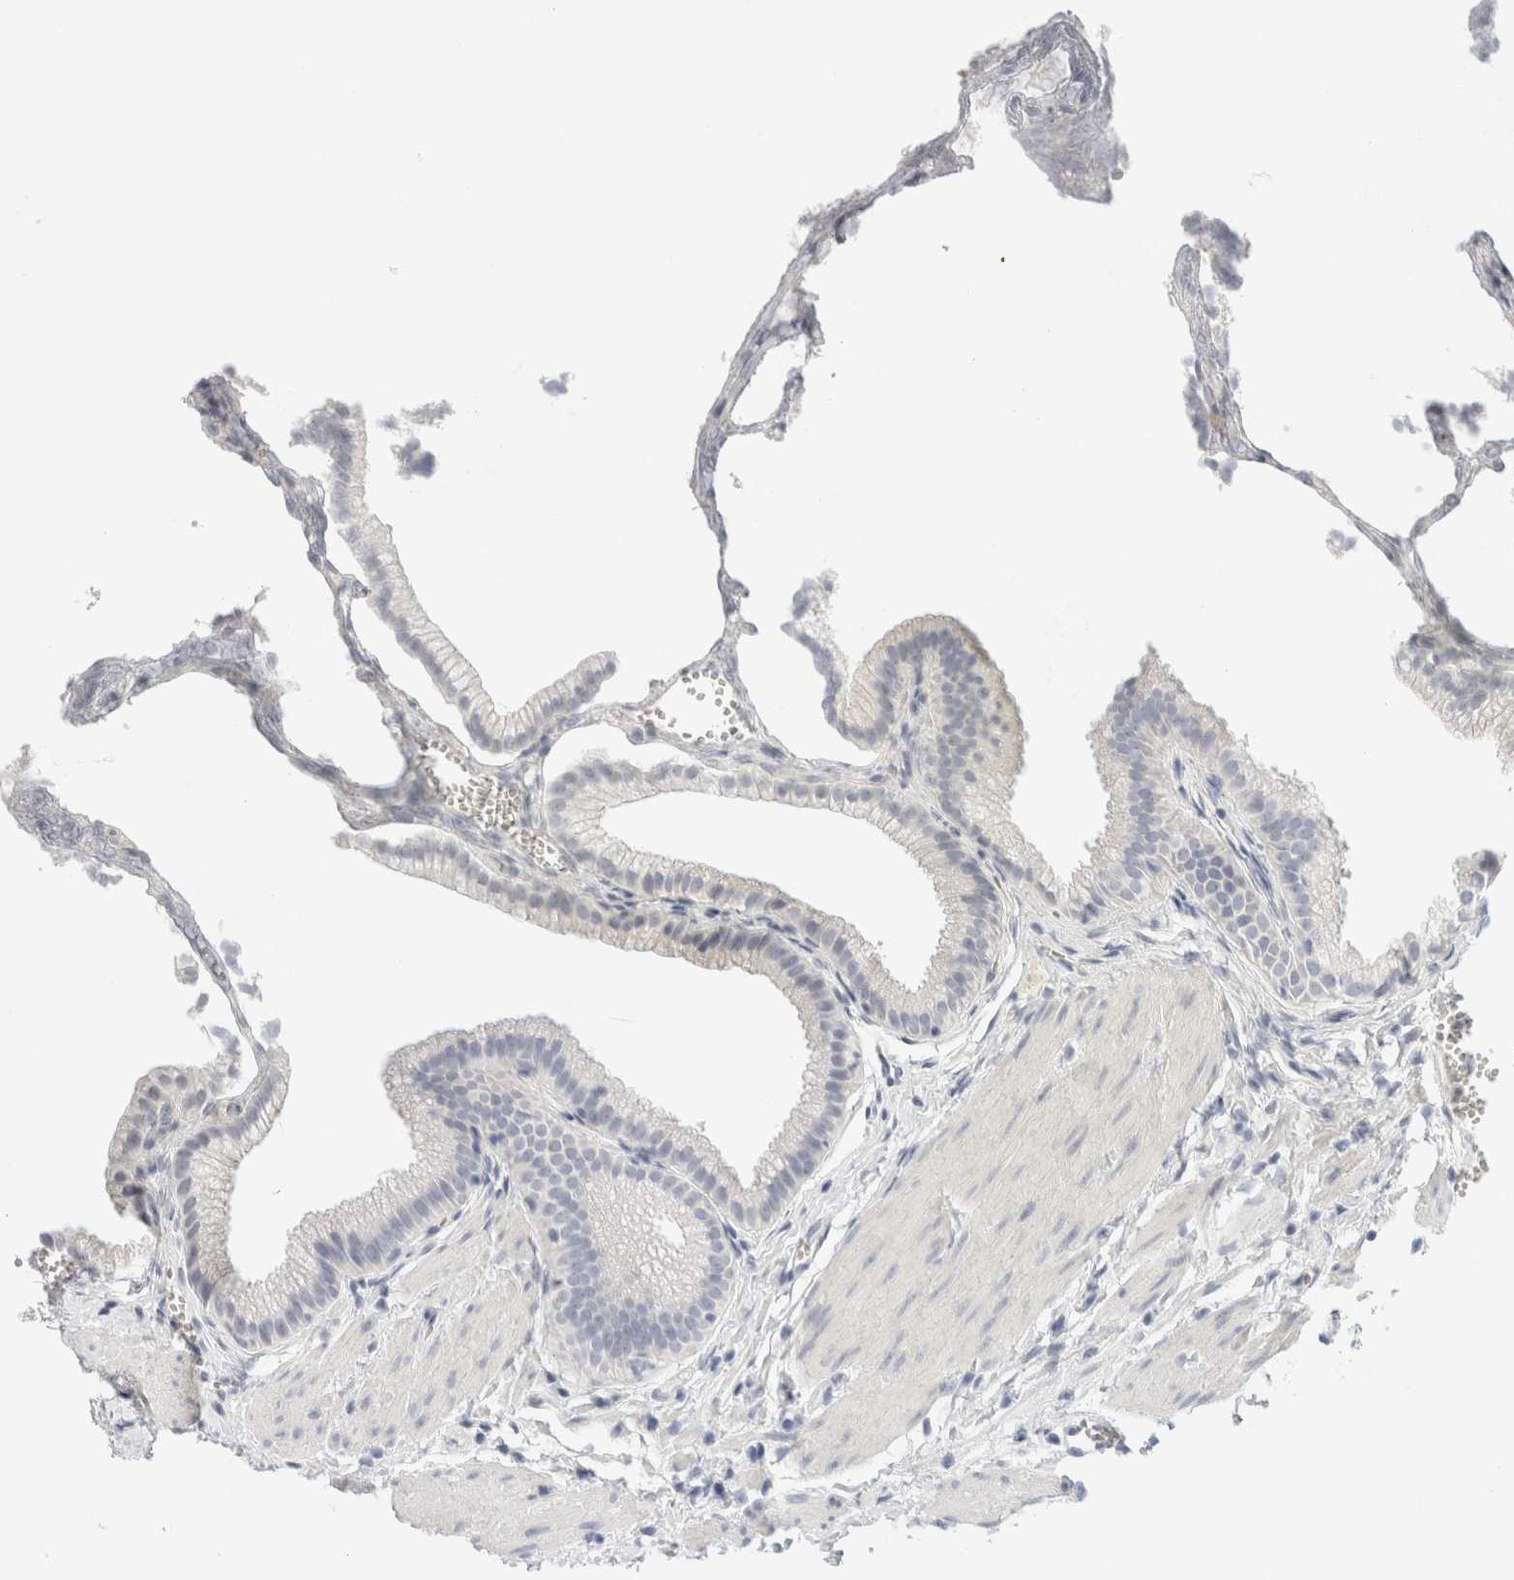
{"staining": {"intensity": "negative", "quantity": "none", "location": "none"}, "tissue": "gallbladder", "cell_type": "Glandular cells", "image_type": "normal", "snomed": [{"axis": "morphology", "description": "Normal tissue, NOS"}, {"axis": "topography", "description": "Gallbladder"}], "caption": "IHC photomicrograph of unremarkable human gallbladder stained for a protein (brown), which reveals no positivity in glandular cells. The staining was performed using DAB to visualize the protein expression in brown, while the nuclei were stained in blue with hematoxylin (Magnification: 20x).", "gene": "RTN4", "patient": {"sex": "male", "age": 38}}